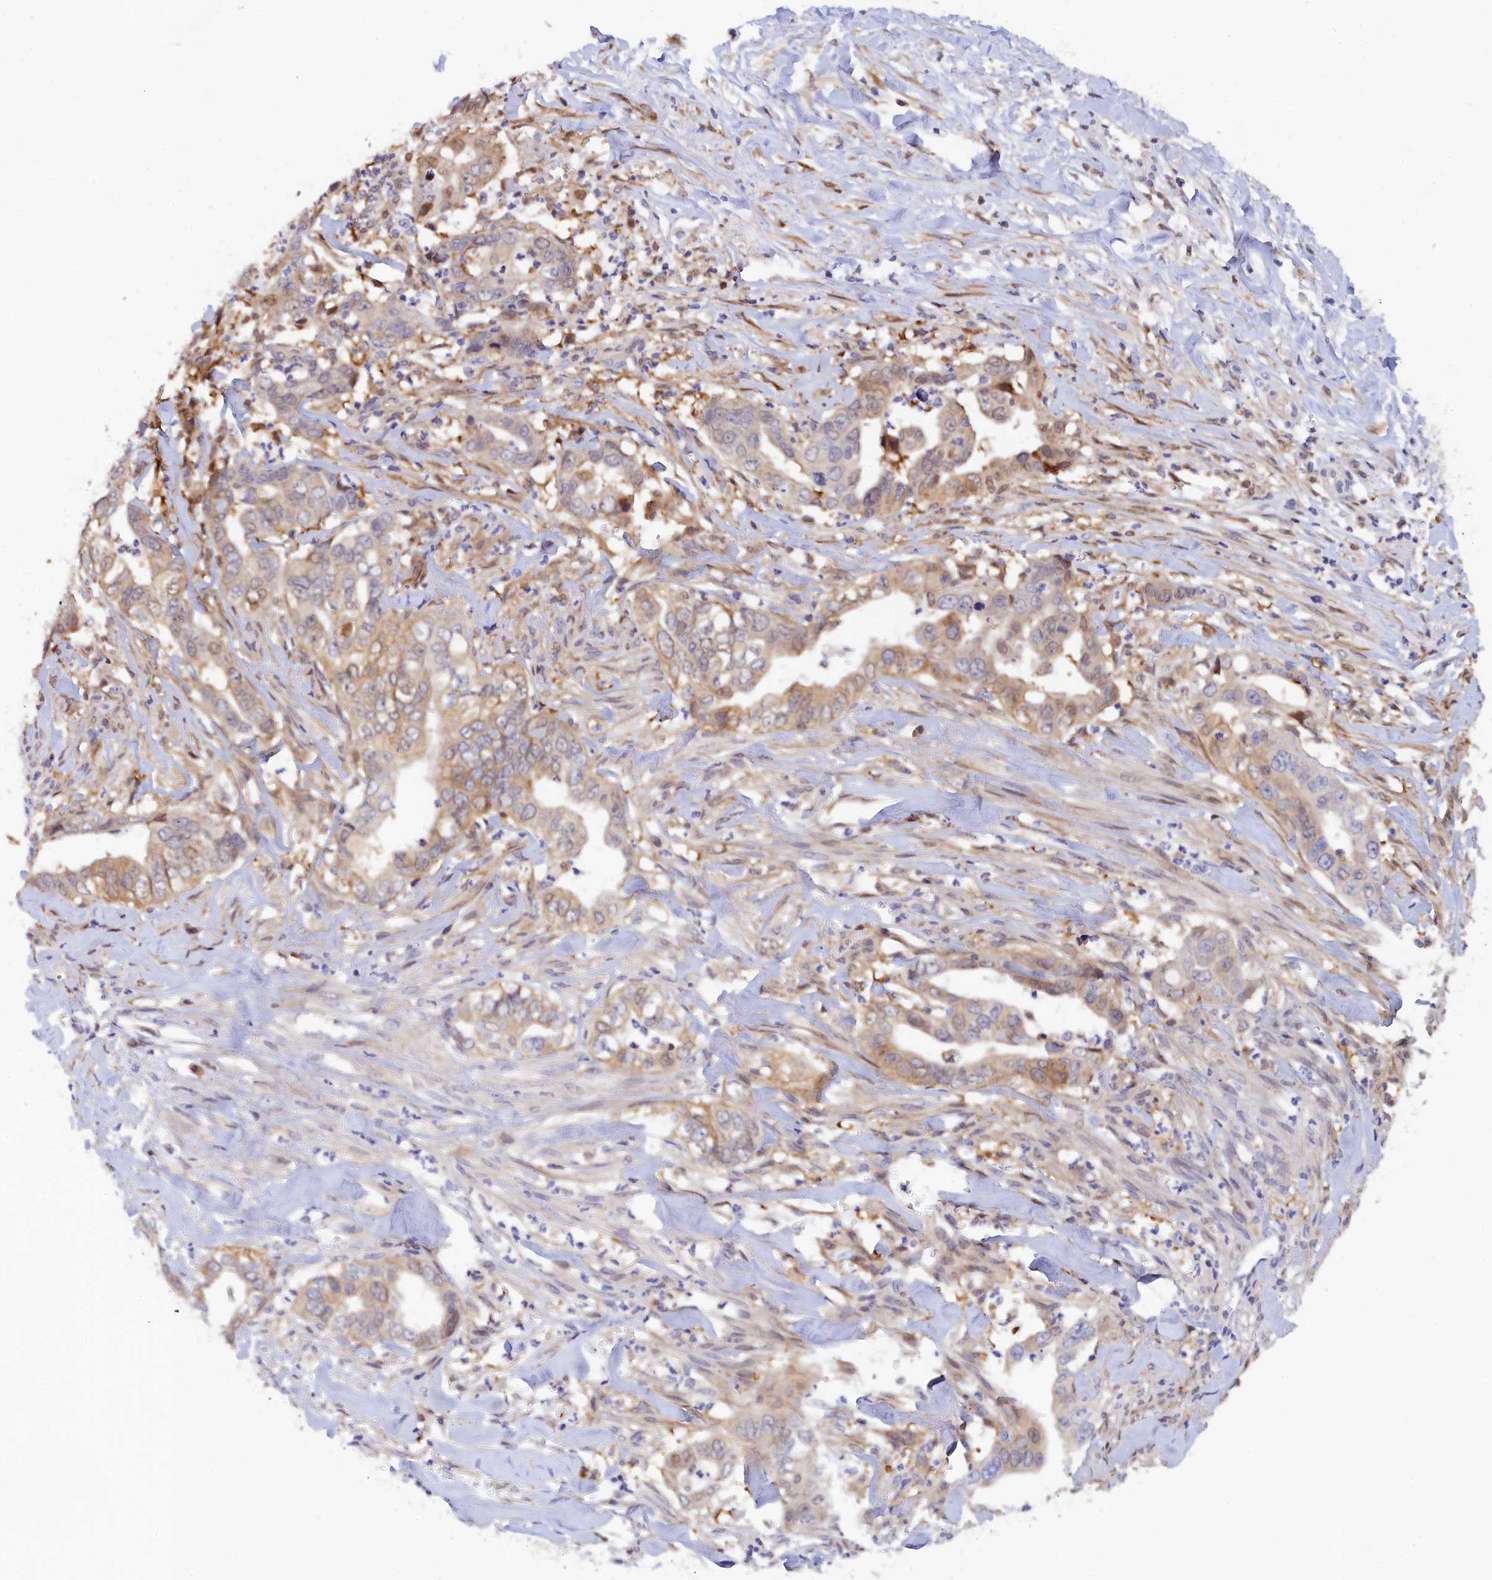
{"staining": {"intensity": "weak", "quantity": "25%-75%", "location": "cytoplasmic/membranous"}, "tissue": "liver cancer", "cell_type": "Tumor cells", "image_type": "cancer", "snomed": [{"axis": "morphology", "description": "Cholangiocarcinoma"}, {"axis": "topography", "description": "Liver"}], "caption": "The immunohistochemical stain highlights weak cytoplasmic/membranous staining in tumor cells of liver cancer tissue.", "gene": "SPATA5L1", "patient": {"sex": "female", "age": 79}}